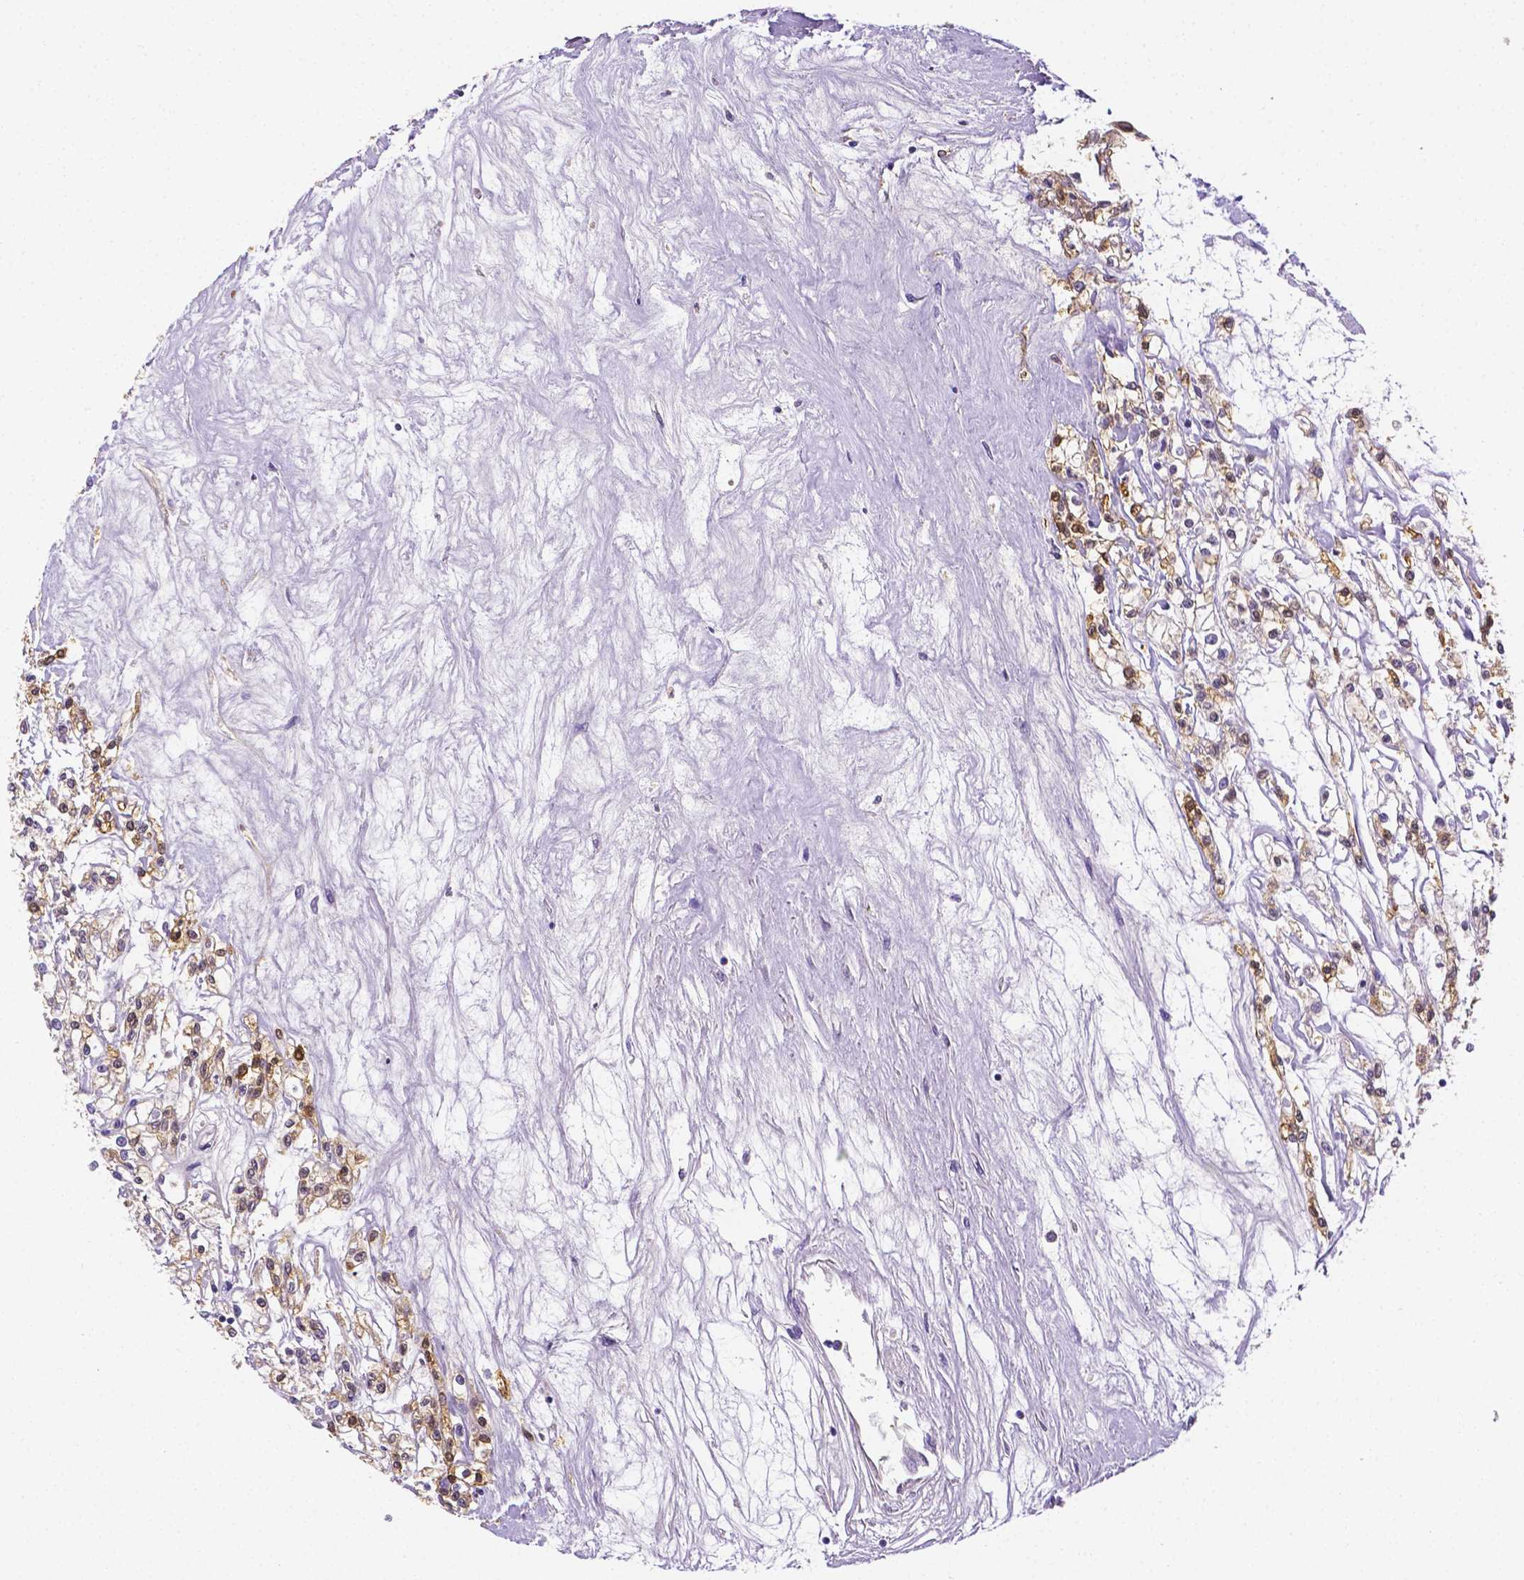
{"staining": {"intensity": "moderate", "quantity": "25%-75%", "location": "cytoplasmic/membranous"}, "tissue": "renal cancer", "cell_type": "Tumor cells", "image_type": "cancer", "snomed": [{"axis": "morphology", "description": "Adenocarcinoma, NOS"}, {"axis": "topography", "description": "Kidney"}], "caption": "DAB (3,3'-diaminobenzidine) immunohistochemical staining of renal cancer exhibits moderate cytoplasmic/membranous protein positivity in about 25%-75% of tumor cells.", "gene": "NXPH2", "patient": {"sex": "female", "age": 59}}